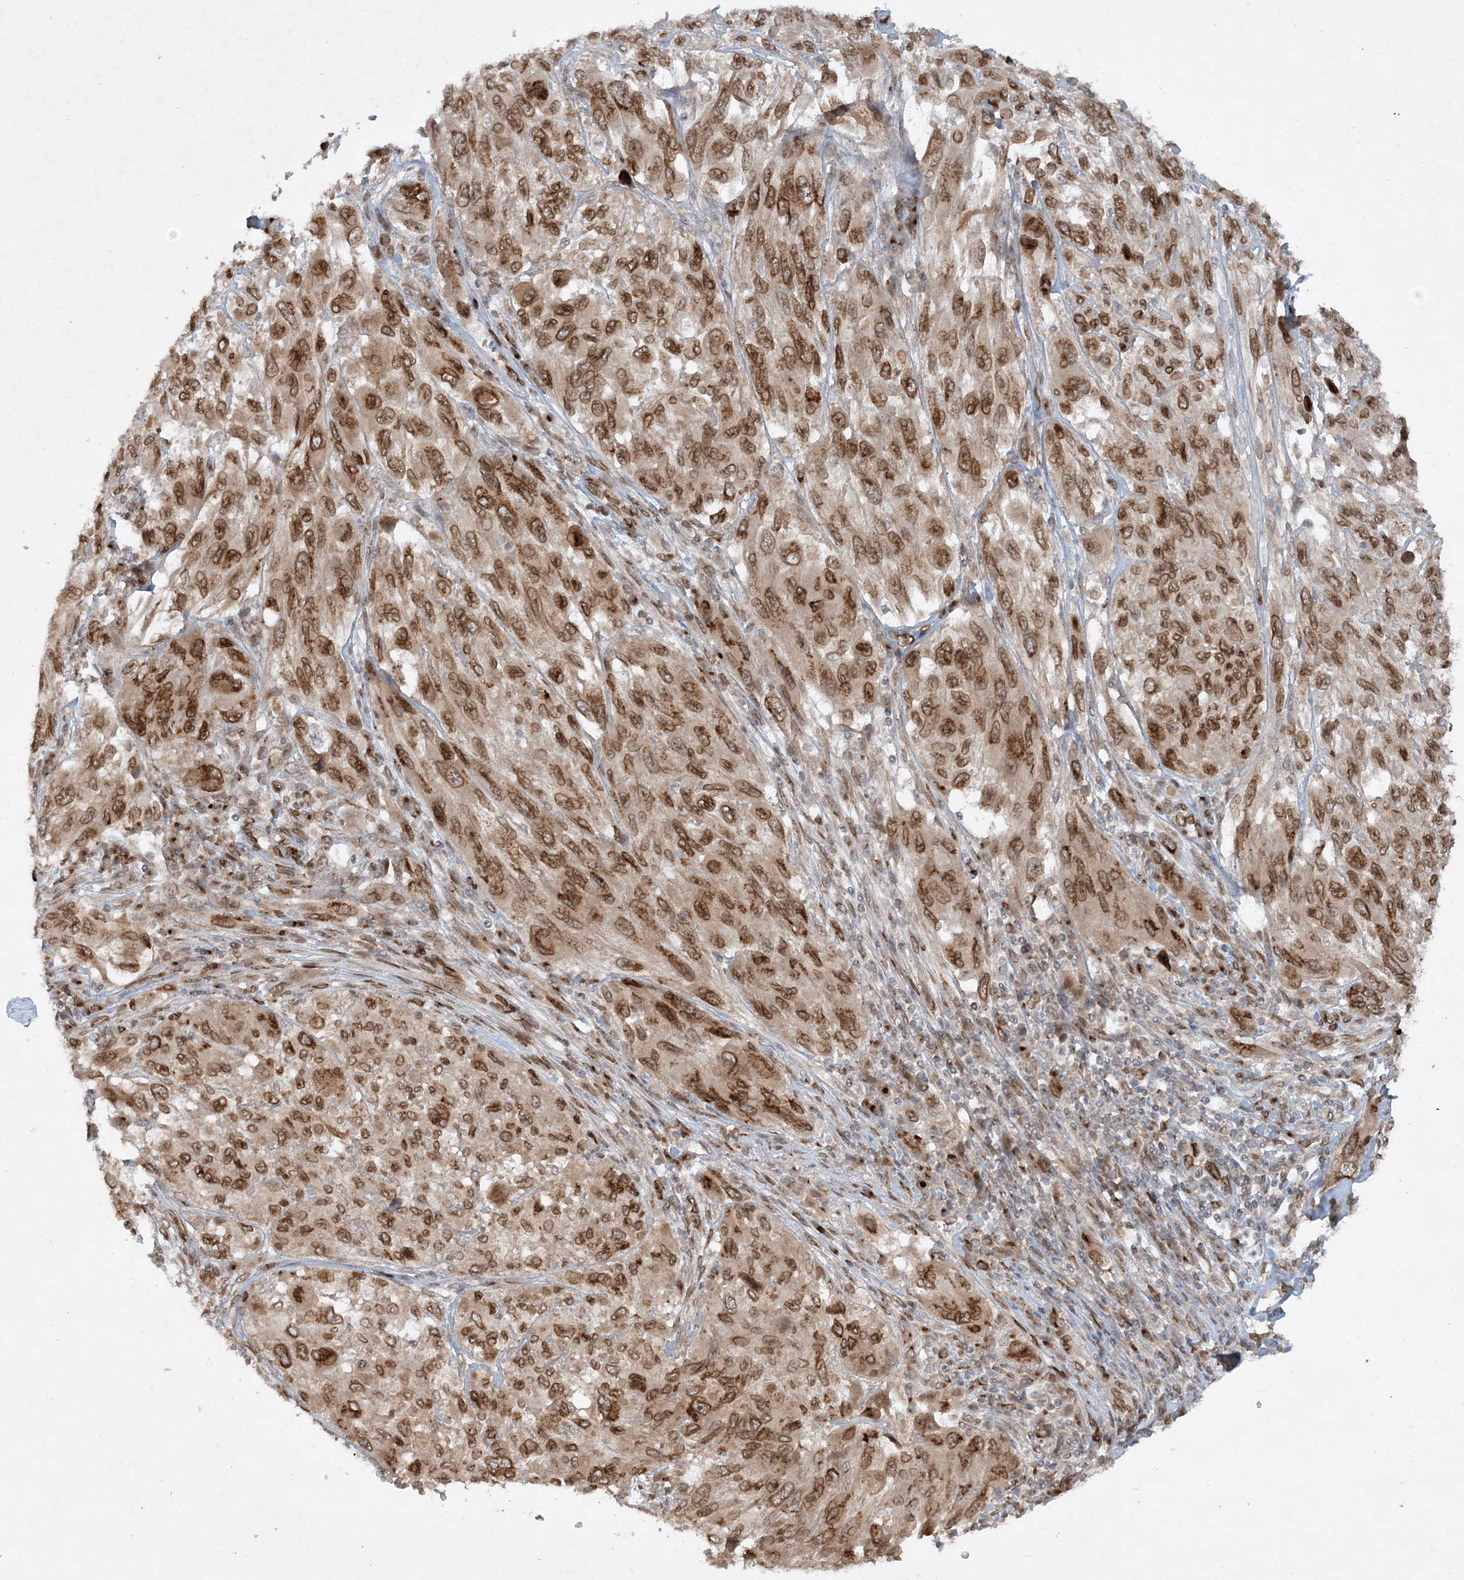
{"staining": {"intensity": "moderate", "quantity": ">75%", "location": "cytoplasmic/membranous,nuclear"}, "tissue": "melanoma", "cell_type": "Tumor cells", "image_type": "cancer", "snomed": [{"axis": "morphology", "description": "Malignant melanoma, NOS"}, {"axis": "topography", "description": "Skin"}], "caption": "A brown stain labels moderate cytoplasmic/membranous and nuclear positivity of a protein in malignant melanoma tumor cells. (DAB IHC, brown staining for protein, blue staining for nuclei).", "gene": "SLC35A2", "patient": {"sex": "female", "age": 91}}